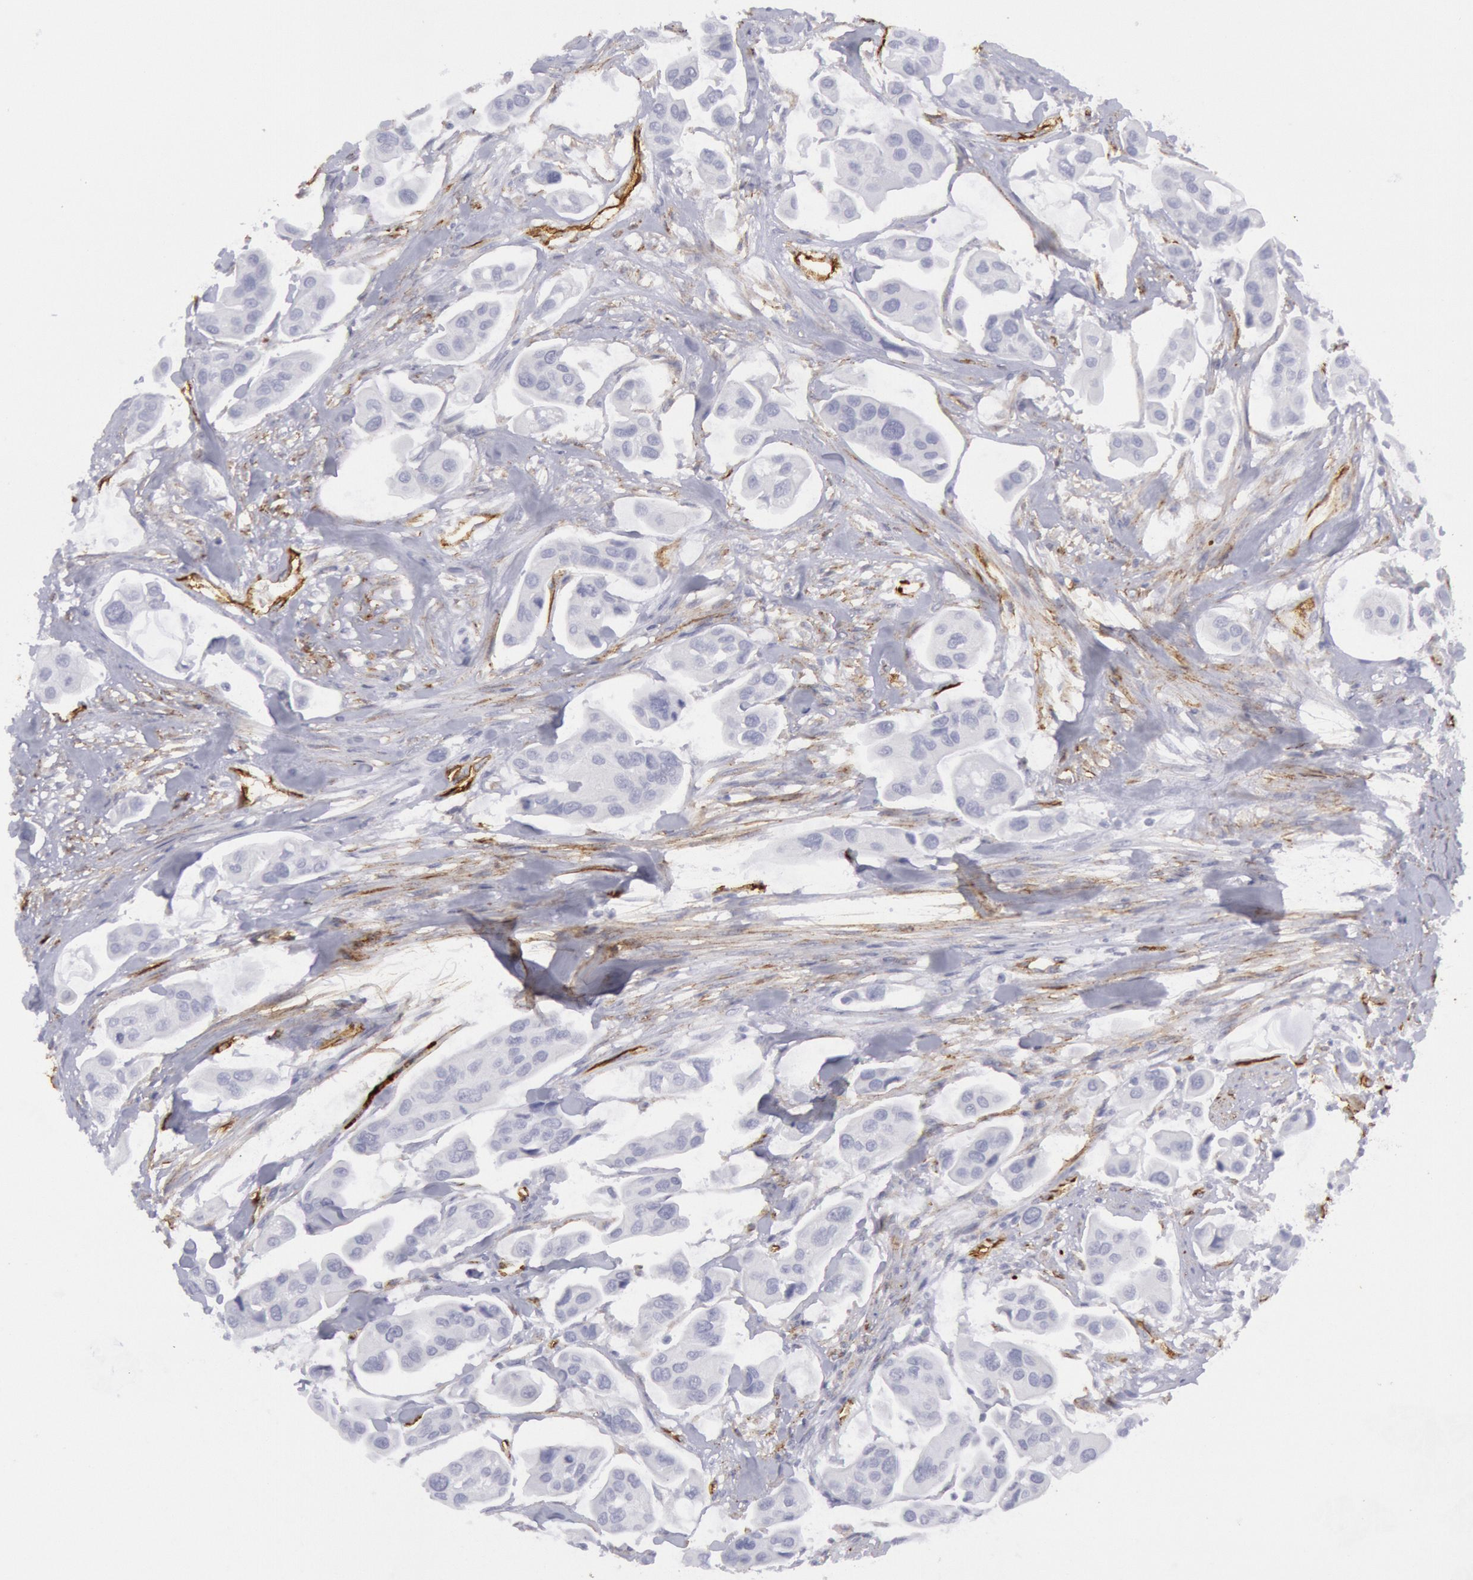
{"staining": {"intensity": "negative", "quantity": "none", "location": "none"}, "tissue": "urothelial cancer", "cell_type": "Tumor cells", "image_type": "cancer", "snomed": [{"axis": "morphology", "description": "Adenocarcinoma, NOS"}, {"axis": "topography", "description": "Urinary bladder"}], "caption": "This is an immunohistochemistry (IHC) photomicrograph of adenocarcinoma. There is no positivity in tumor cells.", "gene": "CDH13", "patient": {"sex": "male", "age": 61}}